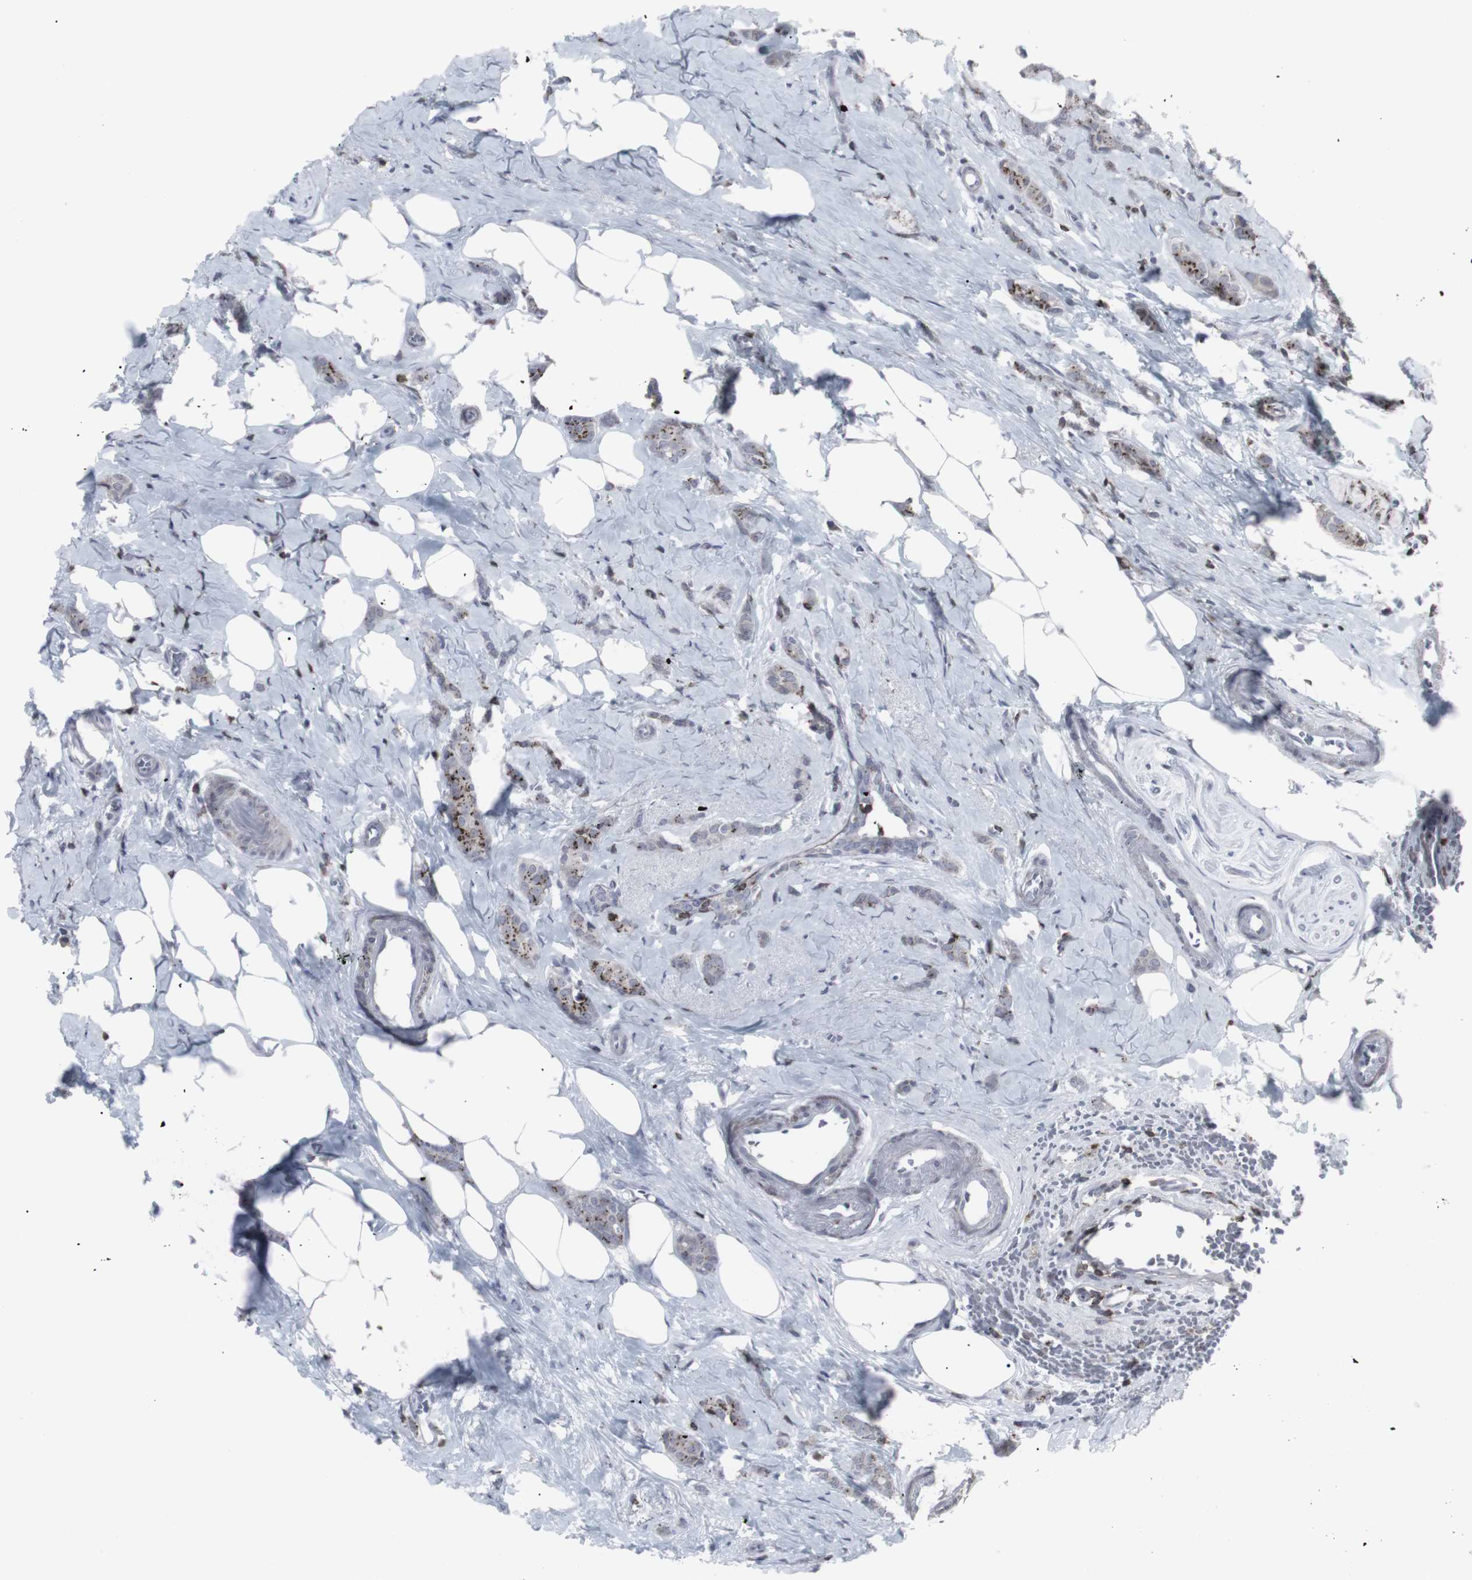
{"staining": {"intensity": "moderate", "quantity": ">75%", "location": "cytoplasmic/membranous"}, "tissue": "breast cancer", "cell_type": "Tumor cells", "image_type": "cancer", "snomed": [{"axis": "morphology", "description": "Lobular carcinoma"}, {"axis": "topography", "description": "Breast"}], "caption": "The micrograph reveals staining of lobular carcinoma (breast), revealing moderate cytoplasmic/membranous protein positivity (brown color) within tumor cells.", "gene": "APOBEC2", "patient": {"sex": "female", "age": 60}}